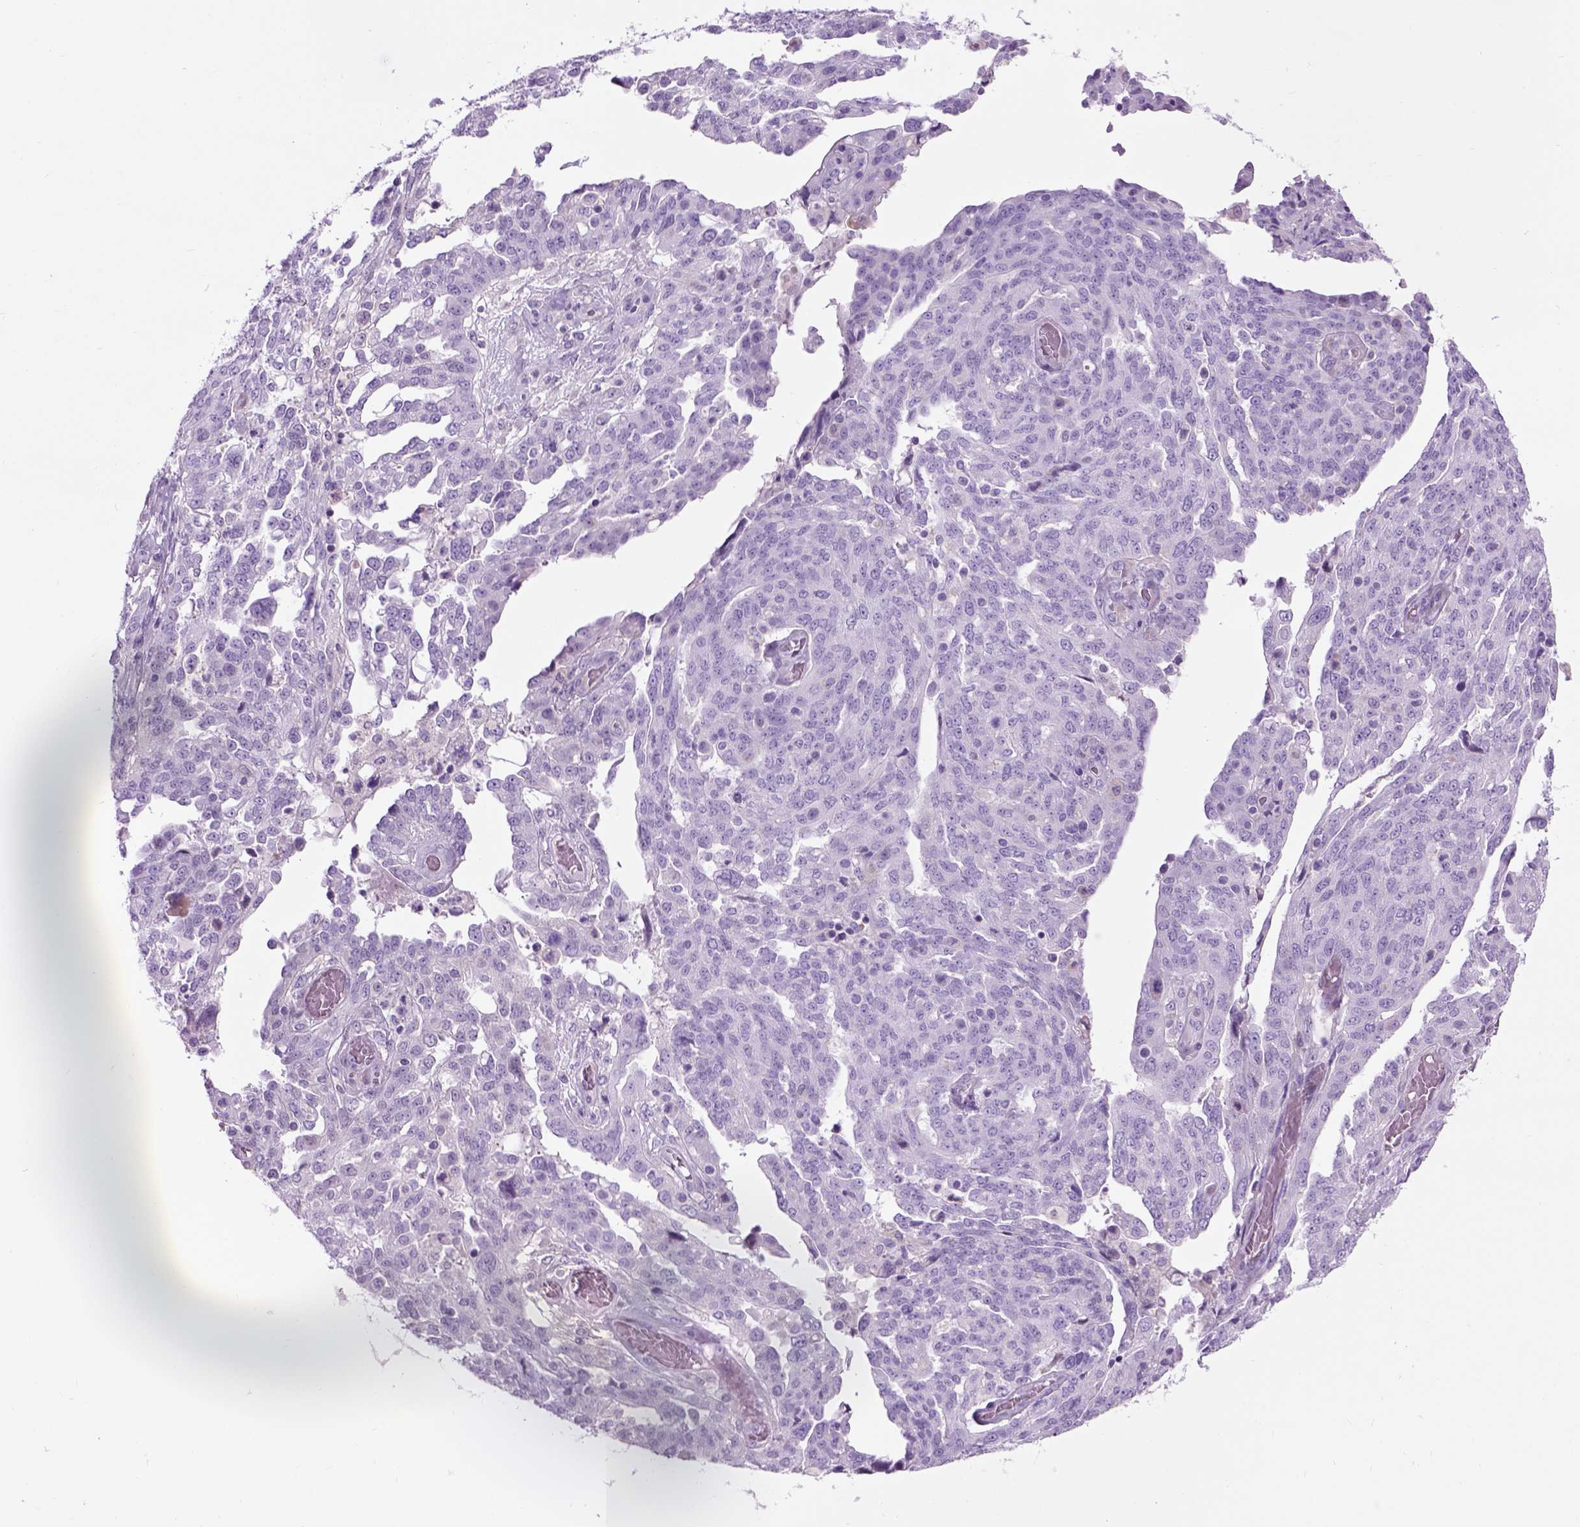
{"staining": {"intensity": "negative", "quantity": "none", "location": "none"}, "tissue": "ovarian cancer", "cell_type": "Tumor cells", "image_type": "cancer", "snomed": [{"axis": "morphology", "description": "Cystadenocarcinoma, serous, NOS"}, {"axis": "topography", "description": "Ovary"}], "caption": "IHC of serous cystadenocarcinoma (ovarian) reveals no staining in tumor cells.", "gene": "GABRB2", "patient": {"sex": "female", "age": 67}}